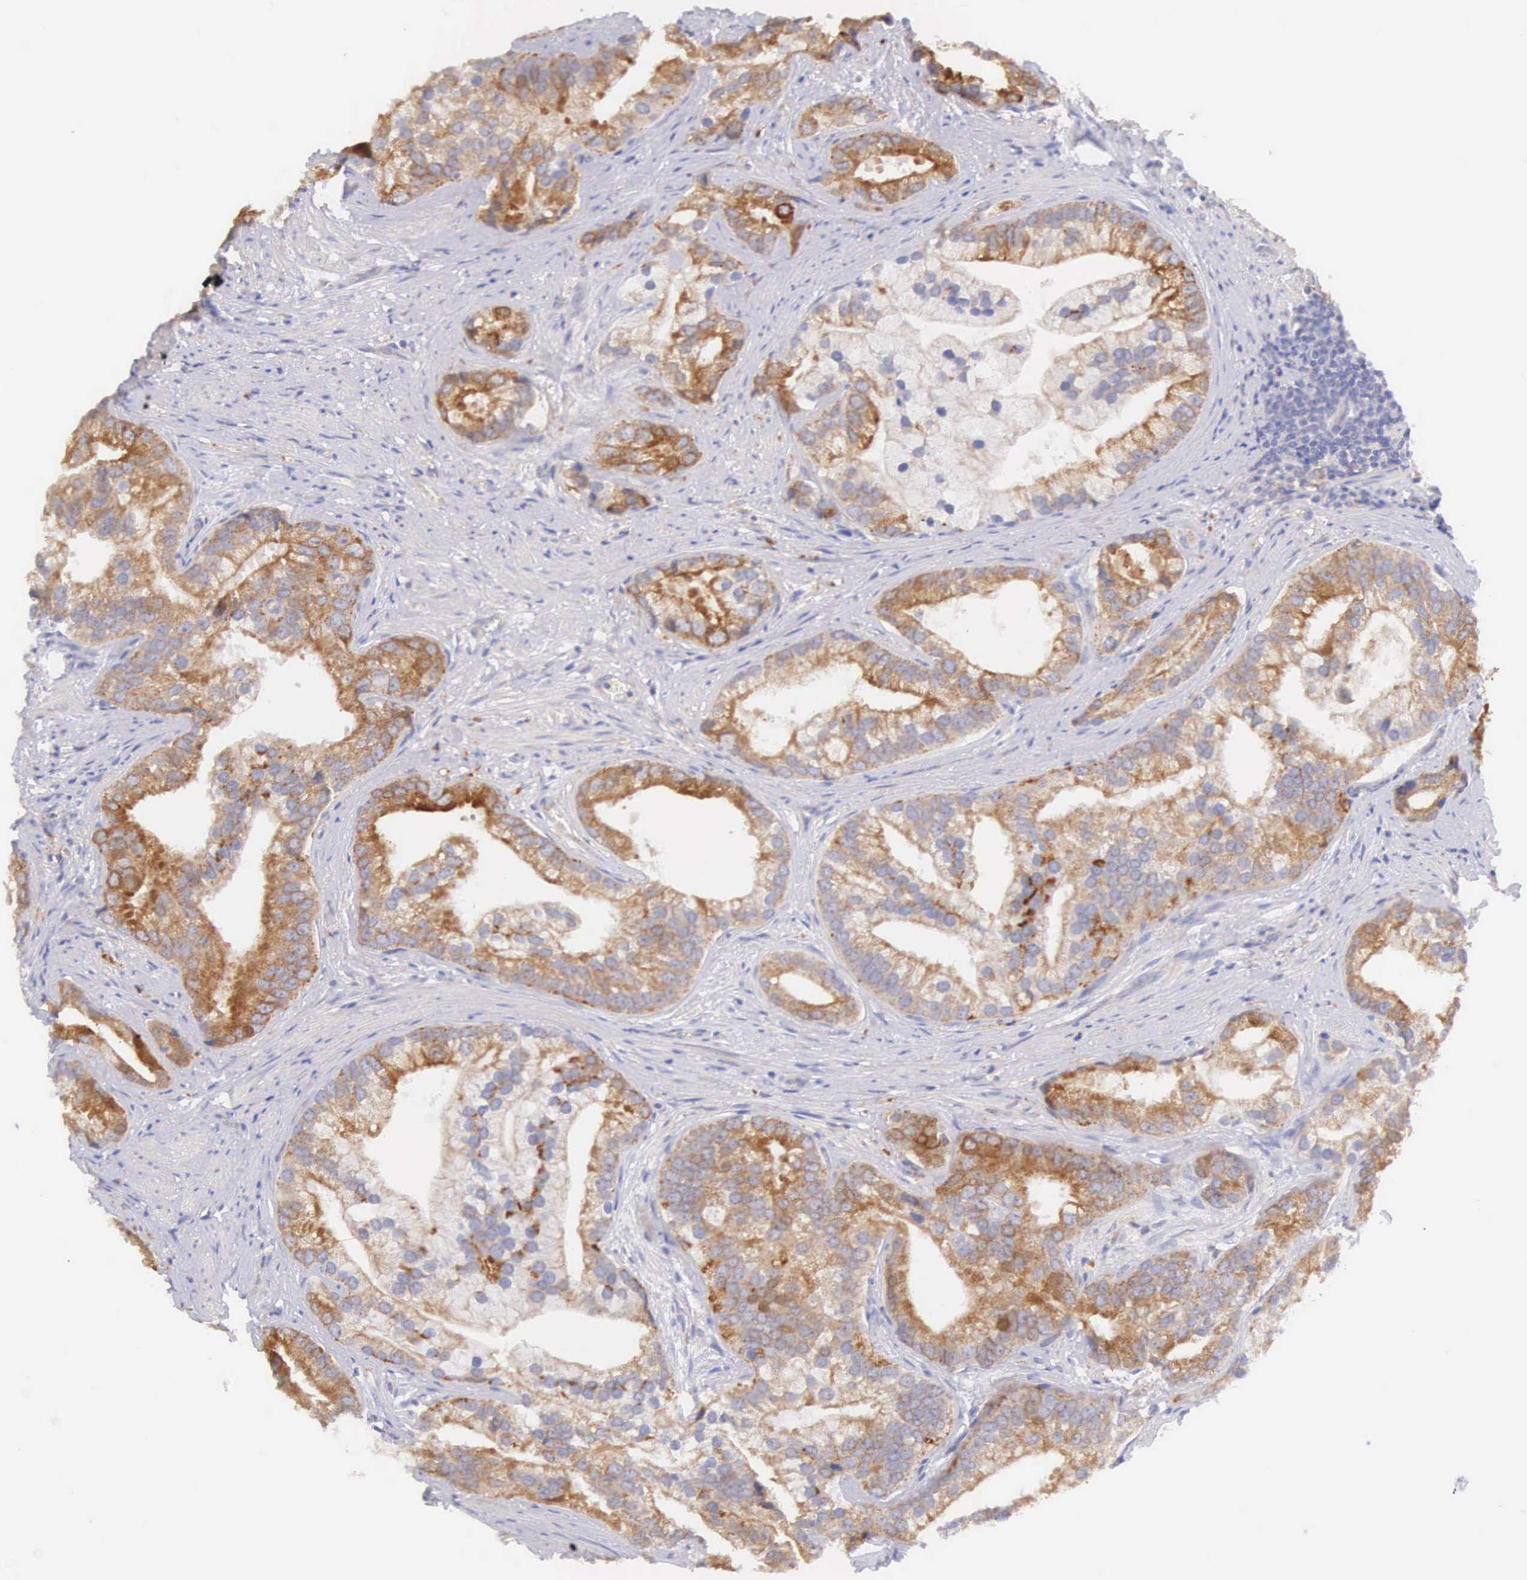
{"staining": {"intensity": "moderate", "quantity": ">75%", "location": "cytoplasmic/membranous"}, "tissue": "prostate cancer", "cell_type": "Tumor cells", "image_type": "cancer", "snomed": [{"axis": "morphology", "description": "Adenocarcinoma, Low grade"}, {"axis": "topography", "description": "Prostate"}], "caption": "Moderate cytoplasmic/membranous protein positivity is appreciated in about >75% of tumor cells in prostate cancer.", "gene": "NSDHL", "patient": {"sex": "male", "age": 71}}